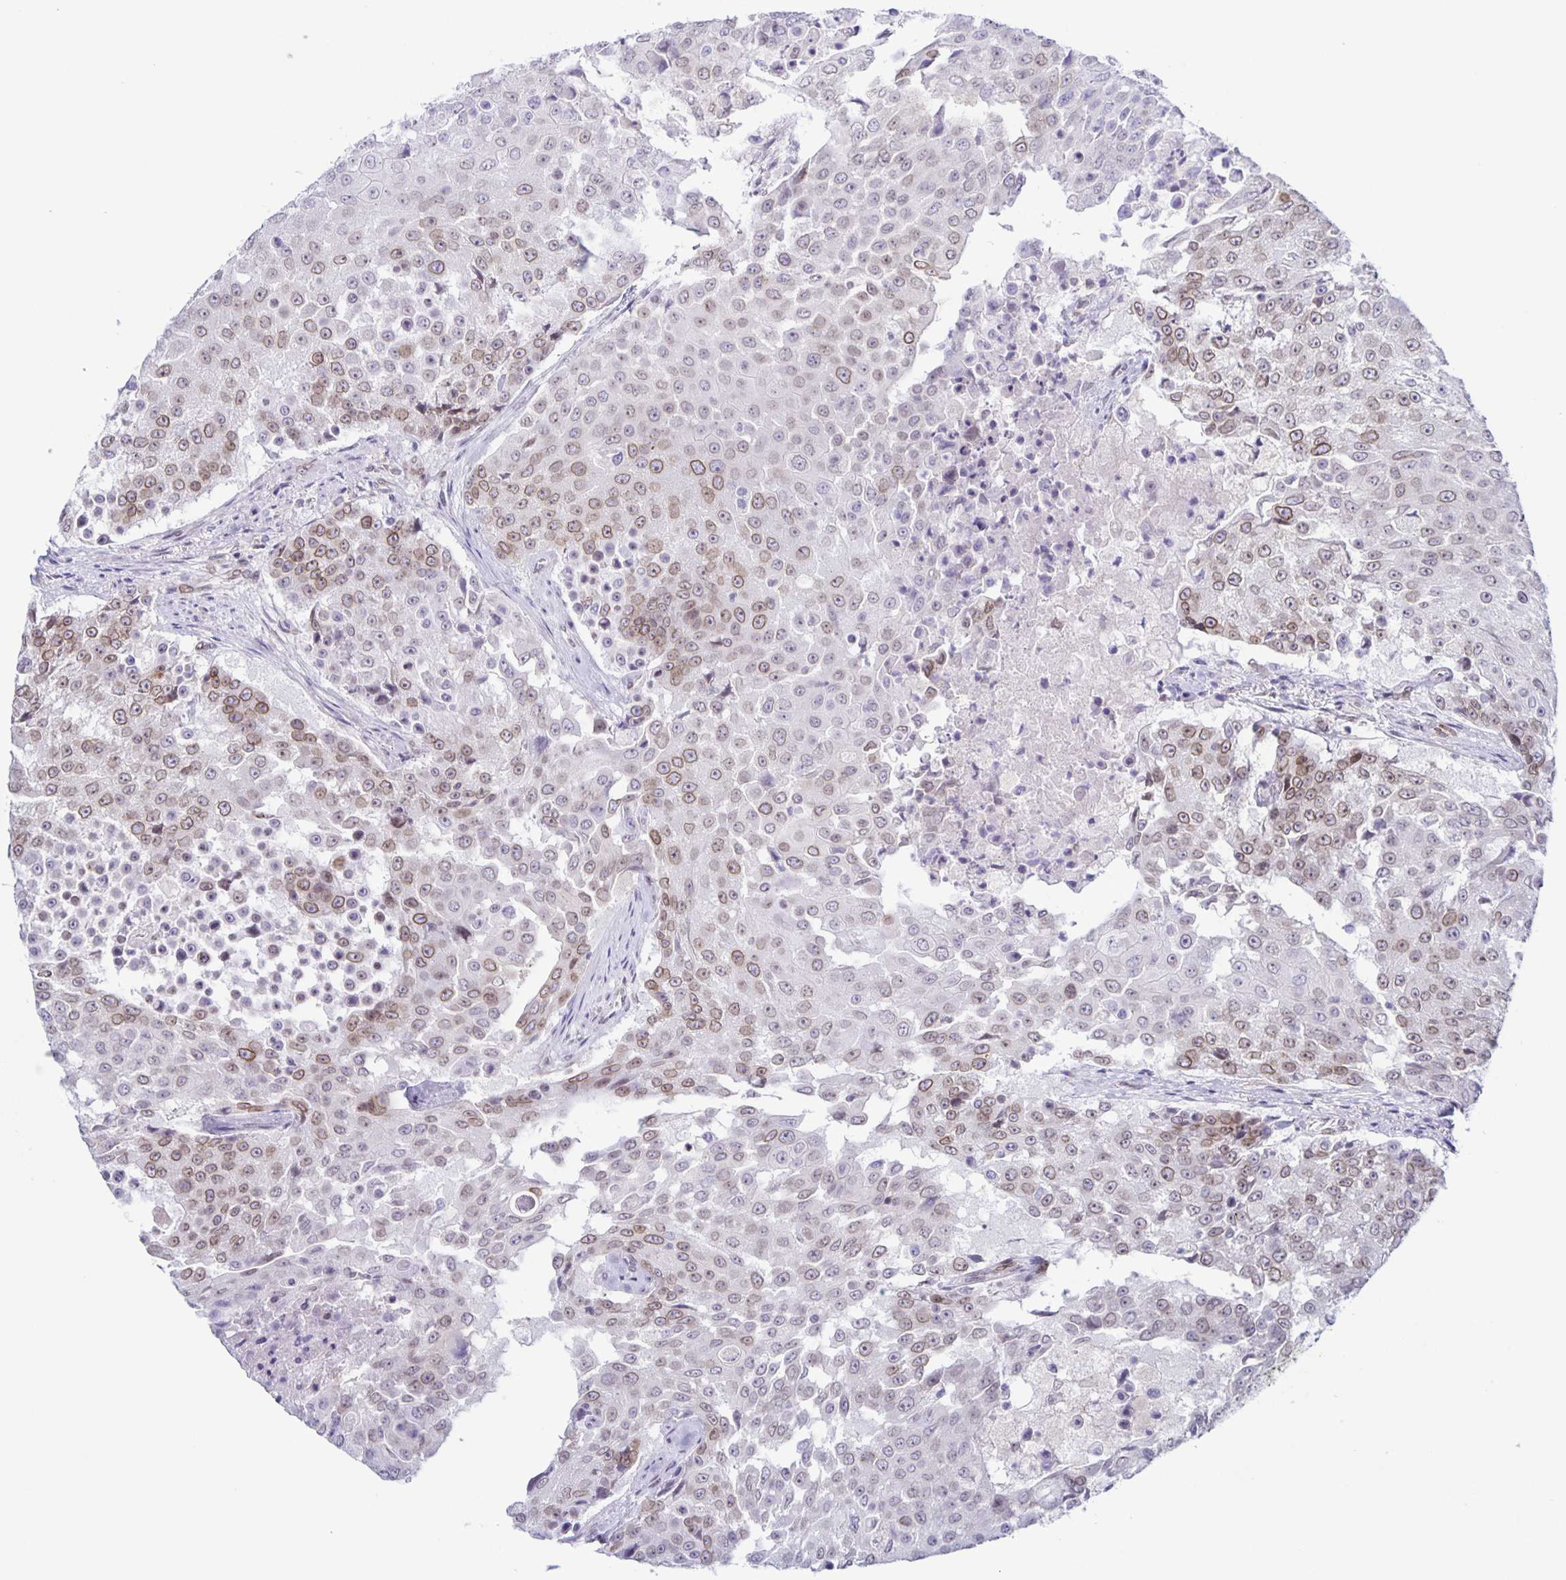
{"staining": {"intensity": "weak", "quantity": "25%-75%", "location": "cytoplasmic/membranous,nuclear"}, "tissue": "urothelial cancer", "cell_type": "Tumor cells", "image_type": "cancer", "snomed": [{"axis": "morphology", "description": "Urothelial carcinoma, High grade"}, {"axis": "topography", "description": "Urinary bladder"}], "caption": "Urothelial carcinoma (high-grade) stained with a brown dye demonstrates weak cytoplasmic/membranous and nuclear positive expression in about 25%-75% of tumor cells.", "gene": "SYNE2", "patient": {"sex": "female", "age": 63}}